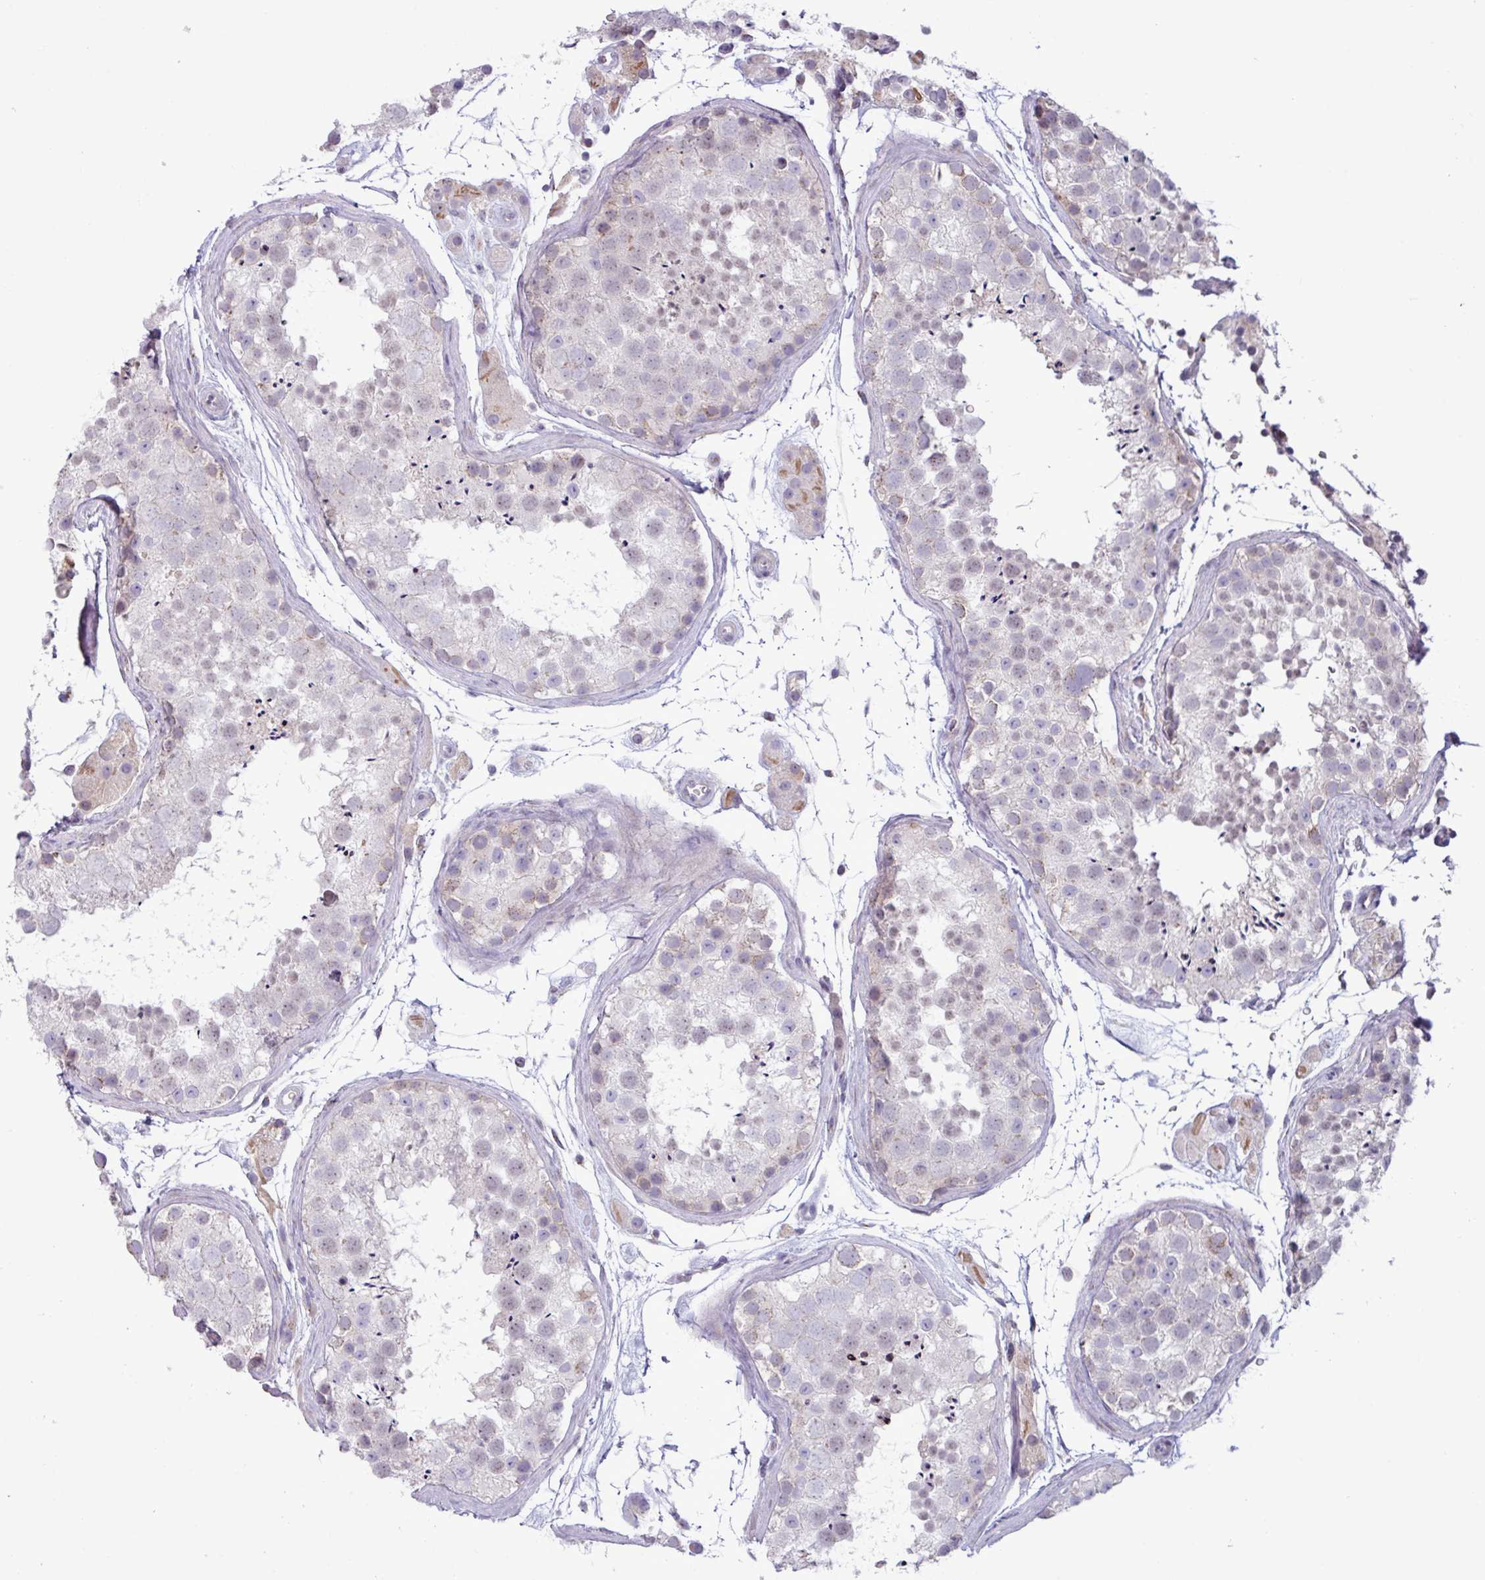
{"staining": {"intensity": "negative", "quantity": "none", "location": "none"}, "tissue": "testis", "cell_type": "Cells in seminiferous ducts", "image_type": "normal", "snomed": [{"axis": "morphology", "description": "Normal tissue, NOS"}, {"axis": "topography", "description": "Testis"}], "caption": "Human testis stained for a protein using IHC exhibits no staining in cells in seminiferous ducts.", "gene": "STIMATE", "patient": {"sex": "male", "age": 41}}